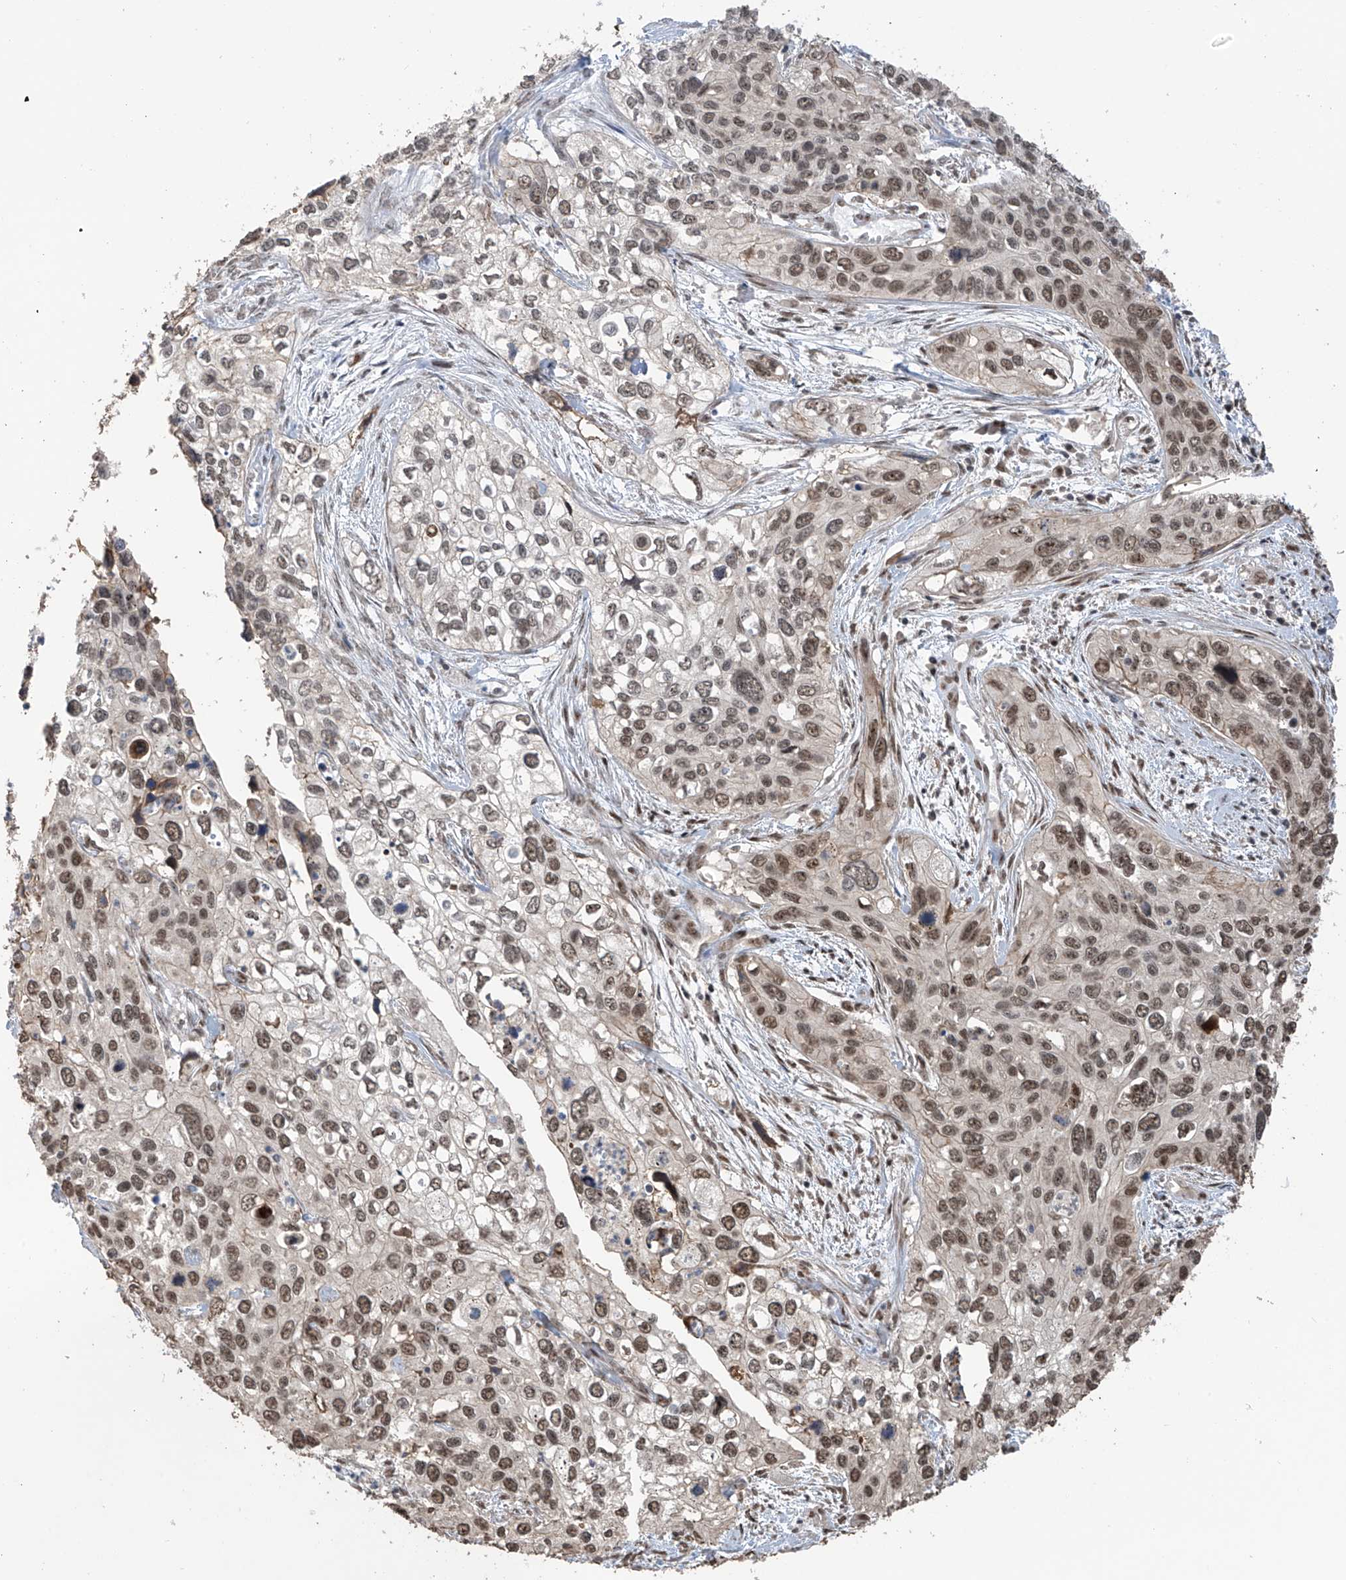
{"staining": {"intensity": "weak", "quantity": "25%-75%", "location": "nuclear"}, "tissue": "cervical cancer", "cell_type": "Tumor cells", "image_type": "cancer", "snomed": [{"axis": "morphology", "description": "Squamous cell carcinoma, NOS"}, {"axis": "topography", "description": "Cervix"}], "caption": "This is an image of IHC staining of cervical cancer (squamous cell carcinoma), which shows weak positivity in the nuclear of tumor cells.", "gene": "C1orf131", "patient": {"sex": "female", "age": 55}}